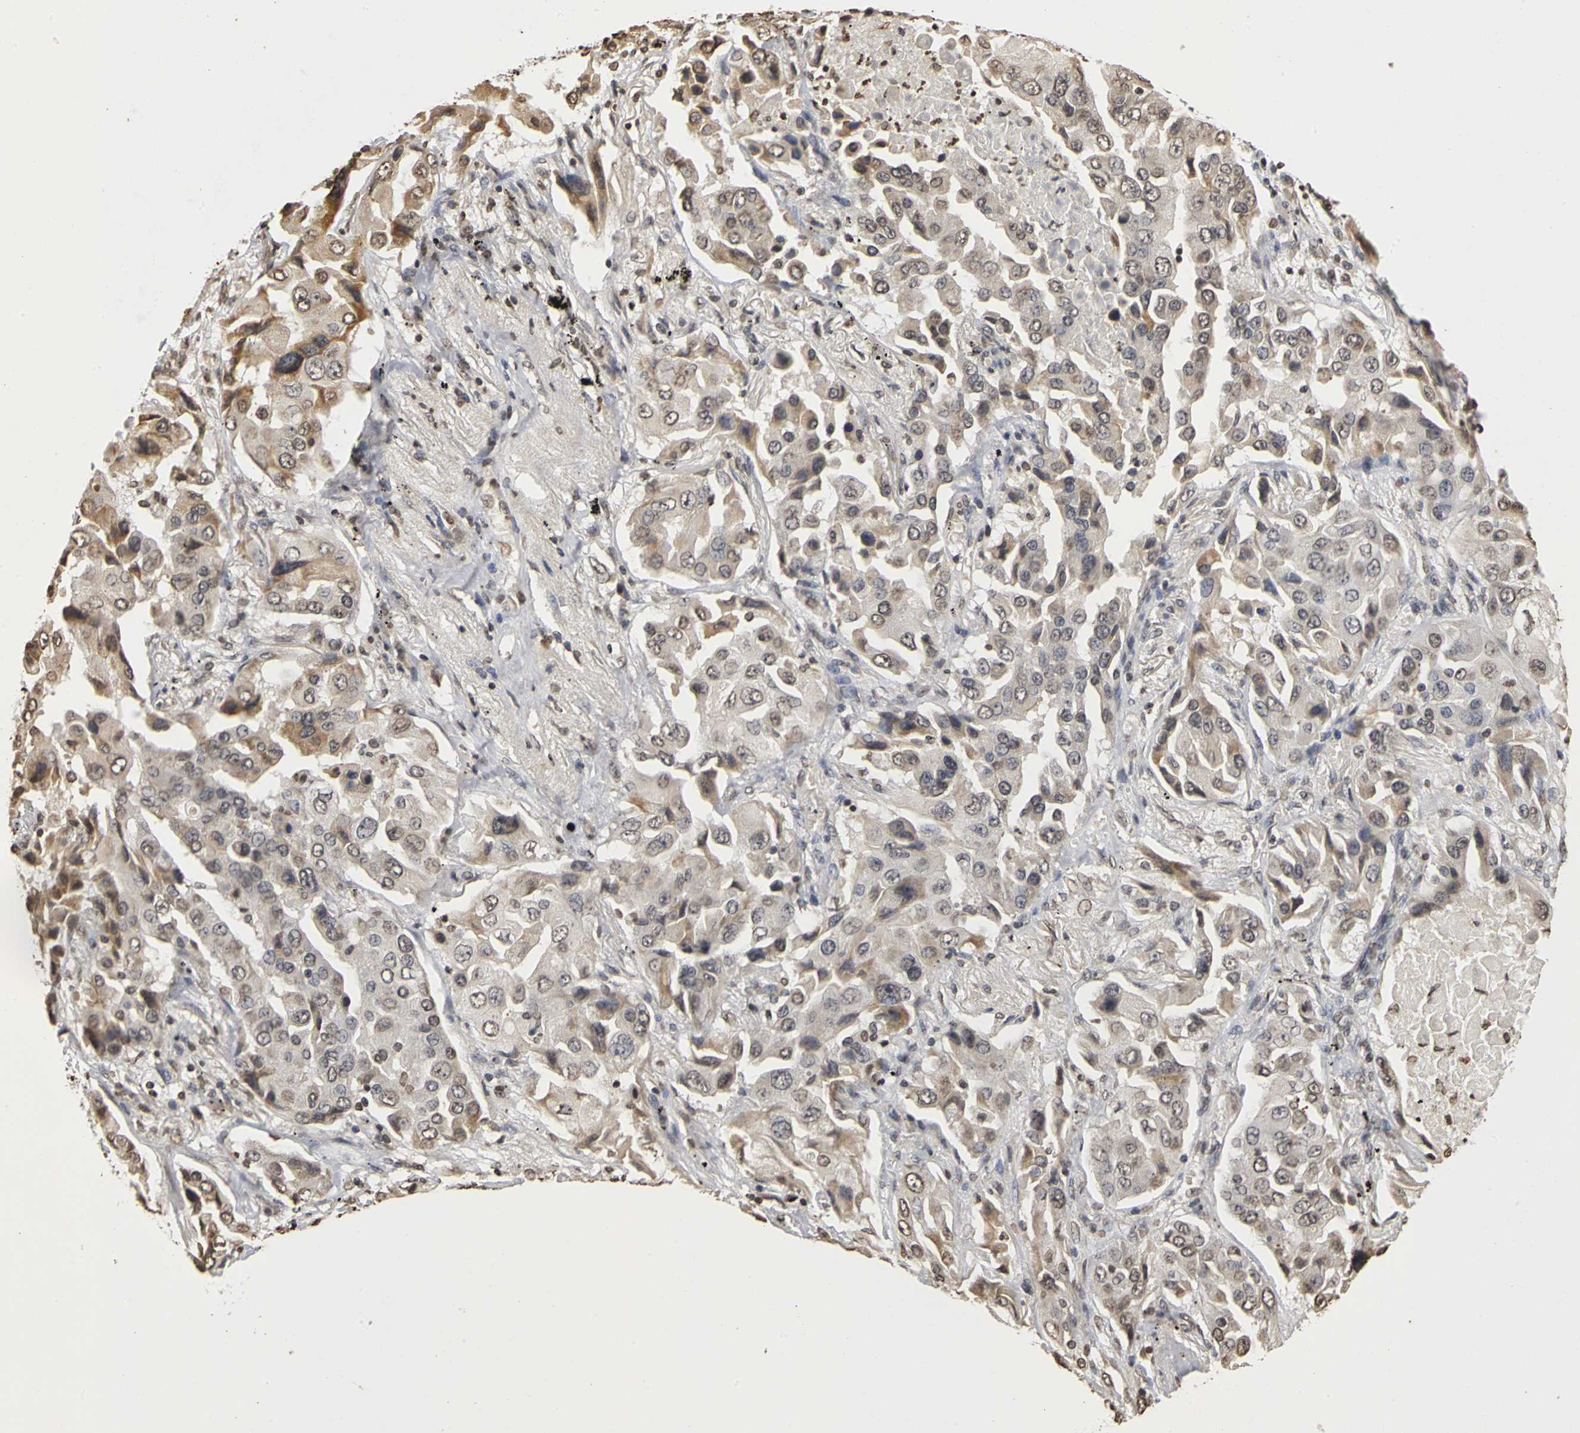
{"staining": {"intensity": "moderate", "quantity": "<25%", "location": "cytoplasmic/membranous"}, "tissue": "lung cancer", "cell_type": "Tumor cells", "image_type": "cancer", "snomed": [{"axis": "morphology", "description": "Adenocarcinoma, NOS"}, {"axis": "topography", "description": "Lung"}], "caption": "Approximately <25% of tumor cells in lung cancer reveal moderate cytoplasmic/membranous protein positivity as visualized by brown immunohistochemical staining.", "gene": "ERCC2", "patient": {"sex": "female", "age": 65}}